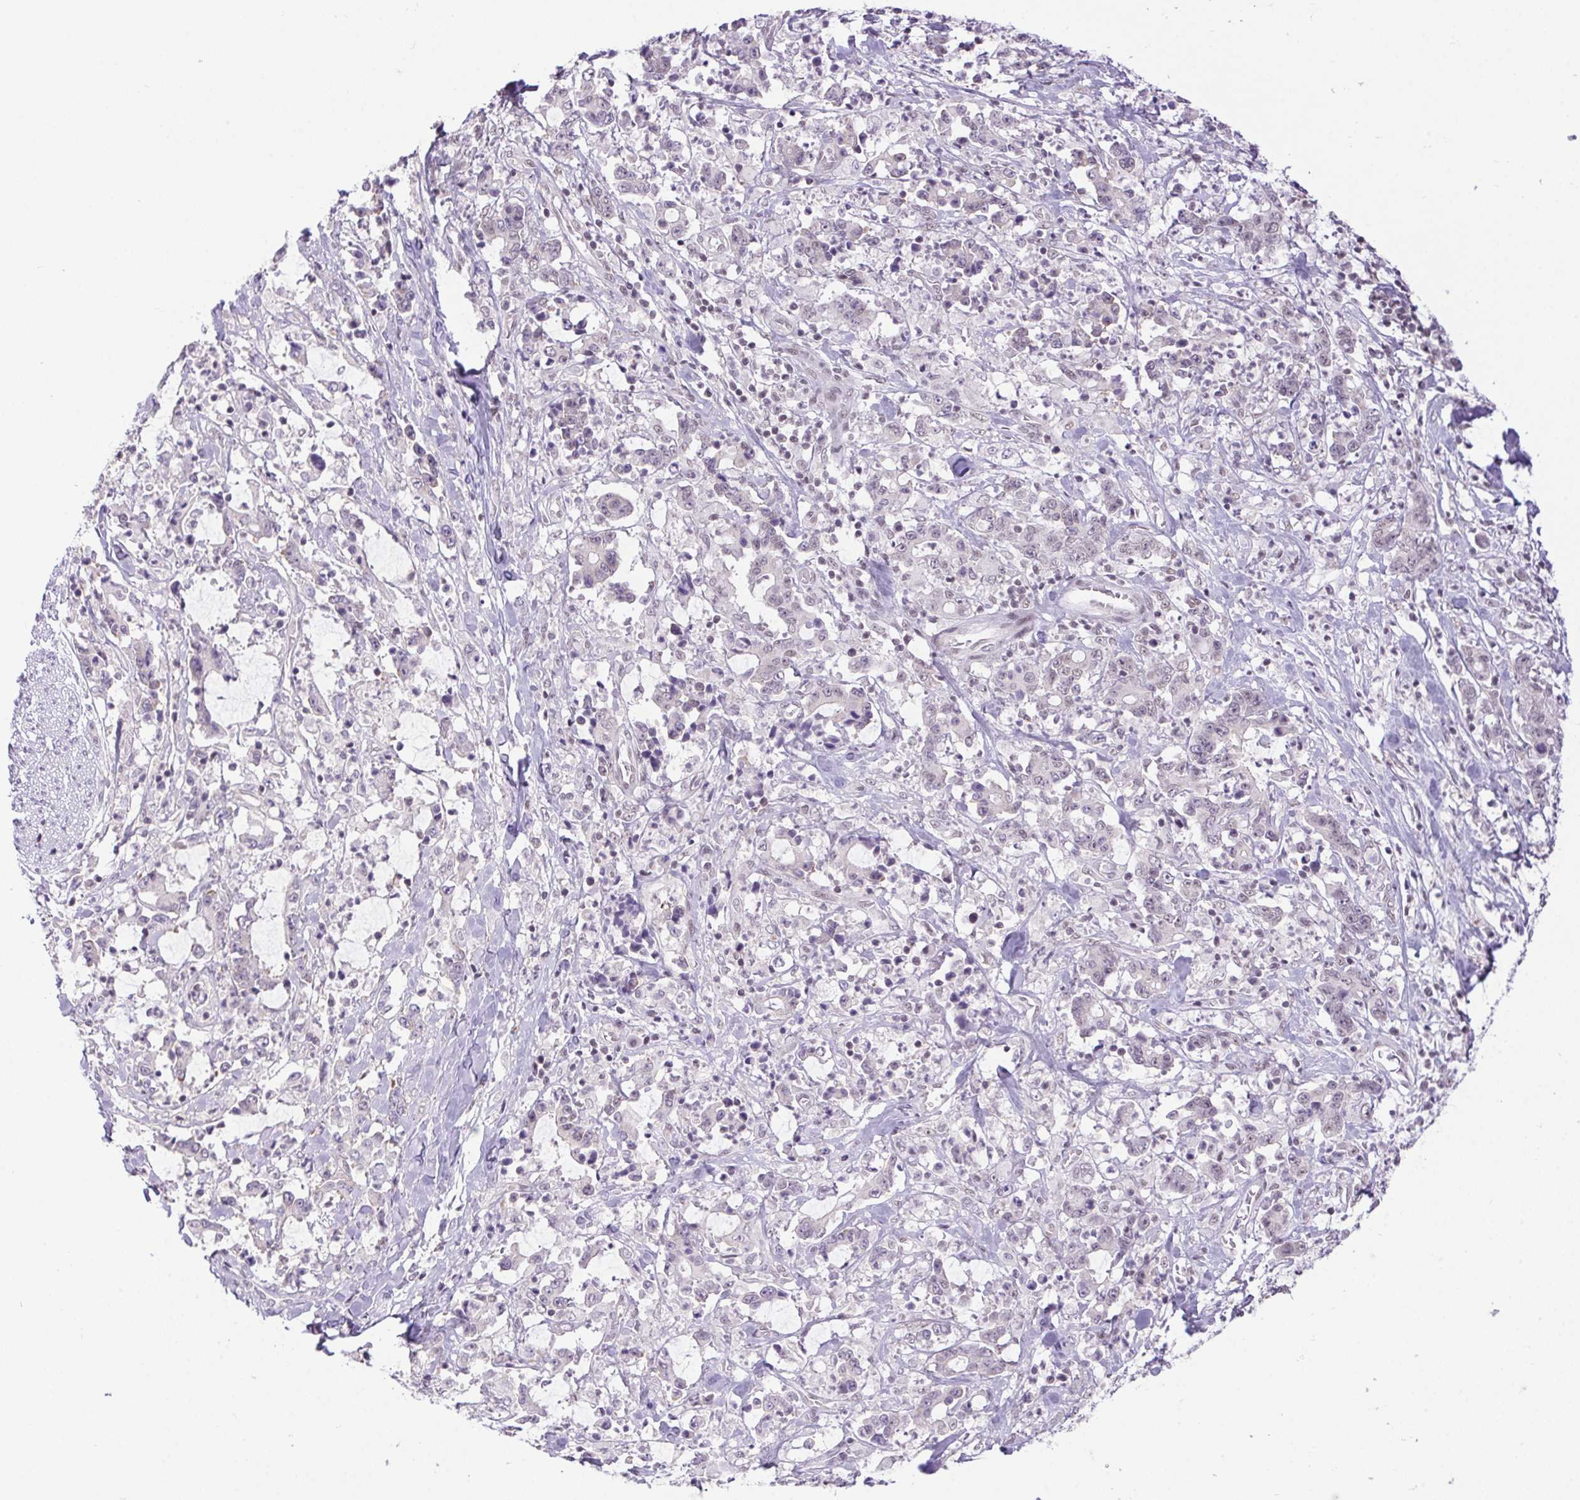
{"staining": {"intensity": "weak", "quantity": "<25%", "location": "nuclear"}, "tissue": "stomach cancer", "cell_type": "Tumor cells", "image_type": "cancer", "snomed": [{"axis": "morphology", "description": "Adenocarcinoma, NOS"}, {"axis": "topography", "description": "Stomach, upper"}], "caption": "Image shows no protein staining in tumor cells of stomach cancer (adenocarcinoma) tissue.", "gene": "DDX17", "patient": {"sex": "male", "age": 68}}